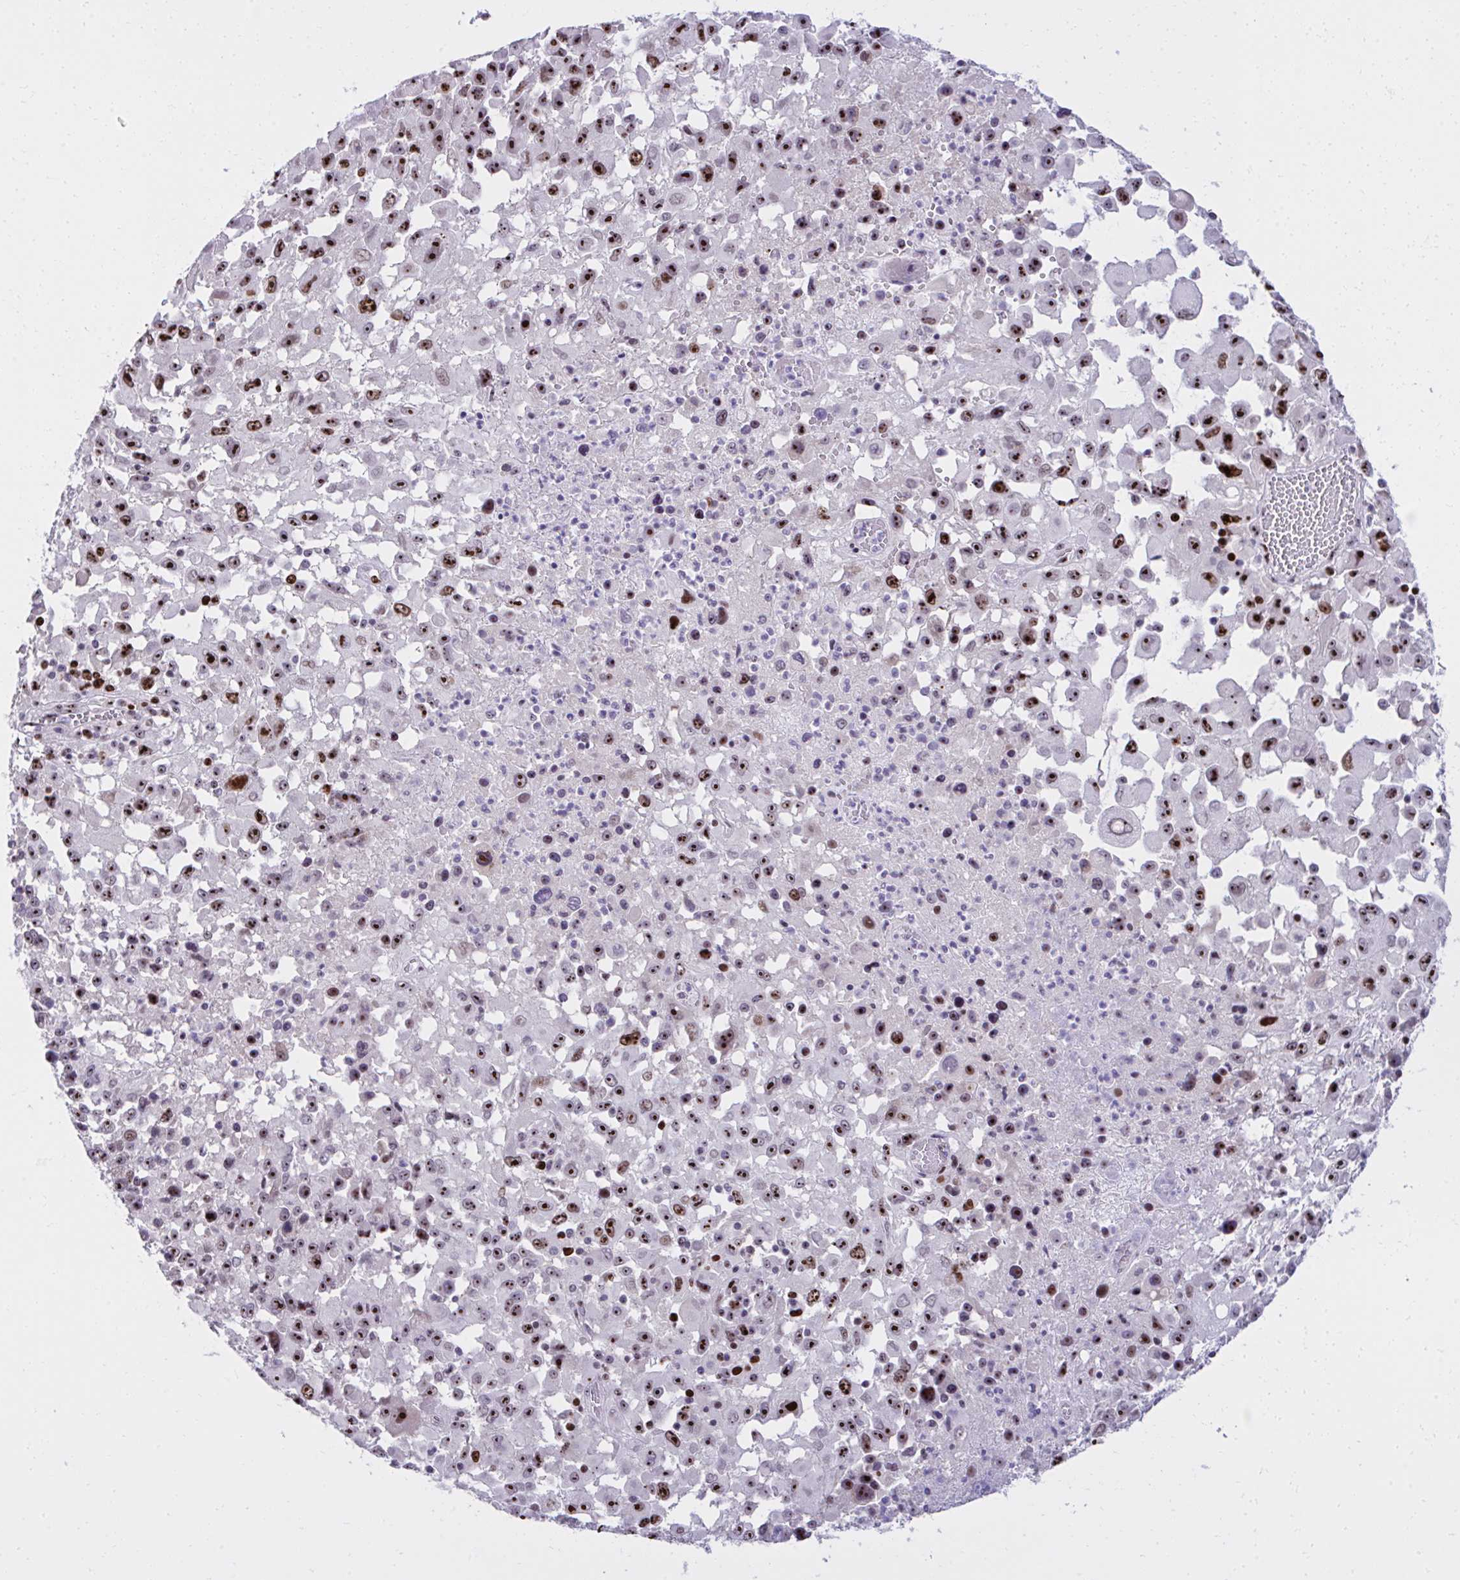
{"staining": {"intensity": "strong", "quantity": "25%-75%", "location": "nuclear"}, "tissue": "melanoma", "cell_type": "Tumor cells", "image_type": "cancer", "snomed": [{"axis": "morphology", "description": "Malignant melanoma, Metastatic site"}, {"axis": "topography", "description": "Soft tissue"}], "caption": "Immunohistochemical staining of human malignant melanoma (metastatic site) displays strong nuclear protein staining in approximately 25%-75% of tumor cells.", "gene": "CEP72", "patient": {"sex": "male", "age": 50}}